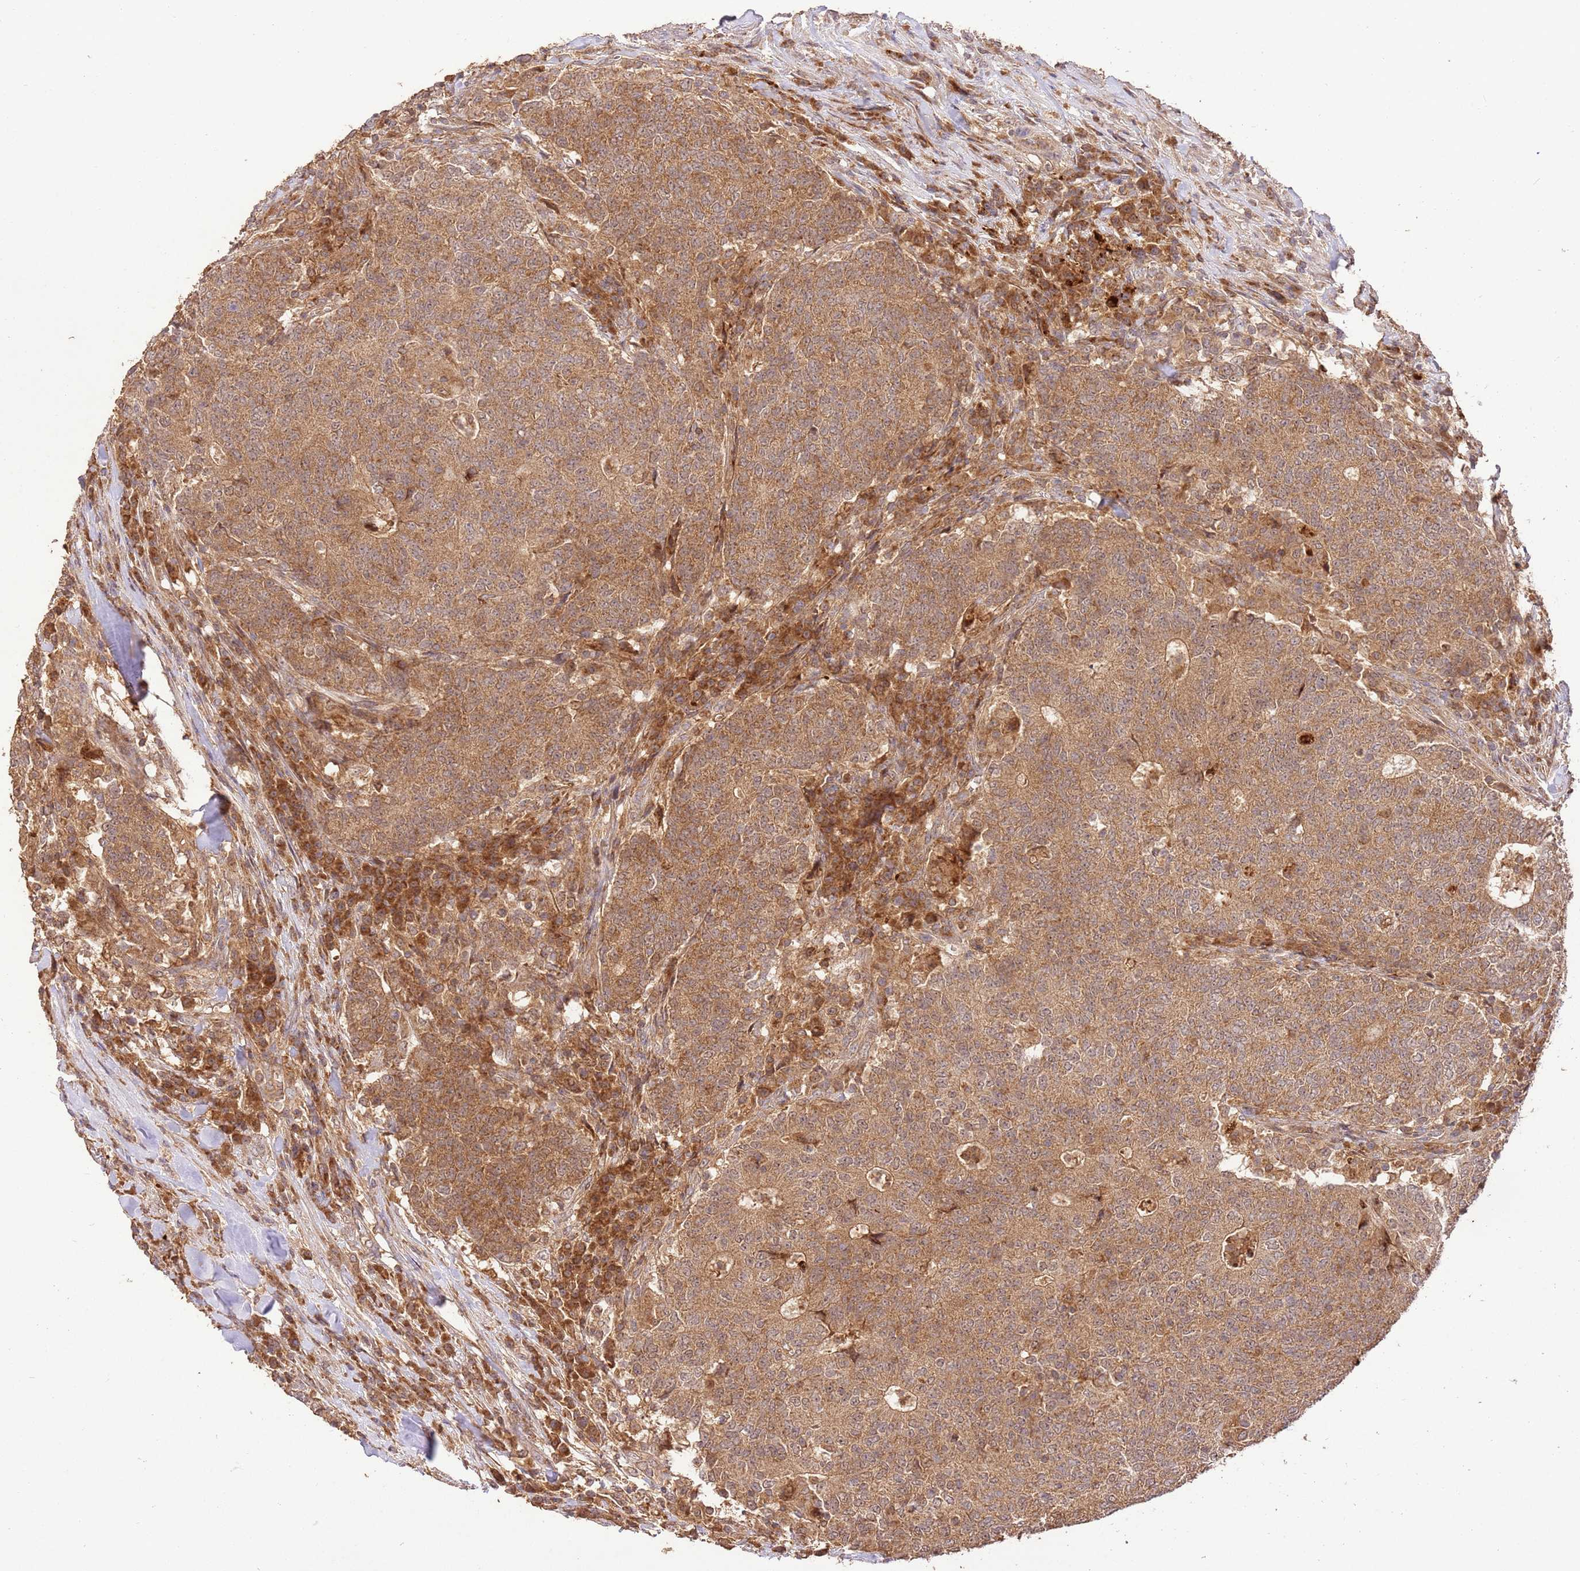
{"staining": {"intensity": "moderate", "quantity": ">75%", "location": "cytoplasmic/membranous"}, "tissue": "colorectal cancer", "cell_type": "Tumor cells", "image_type": "cancer", "snomed": [{"axis": "morphology", "description": "Adenocarcinoma, NOS"}, {"axis": "topography", "description": "Colon"}], "caption": "This image exhibits immunohistochemistry staining of colorectal cancer (adenocarcinoma), with medium moderate cytoplasmic/membranous expression in approximately >75% of tumor cells.", "gene": "LRRC28", "patient": {"sex": "female", "age": 75}}